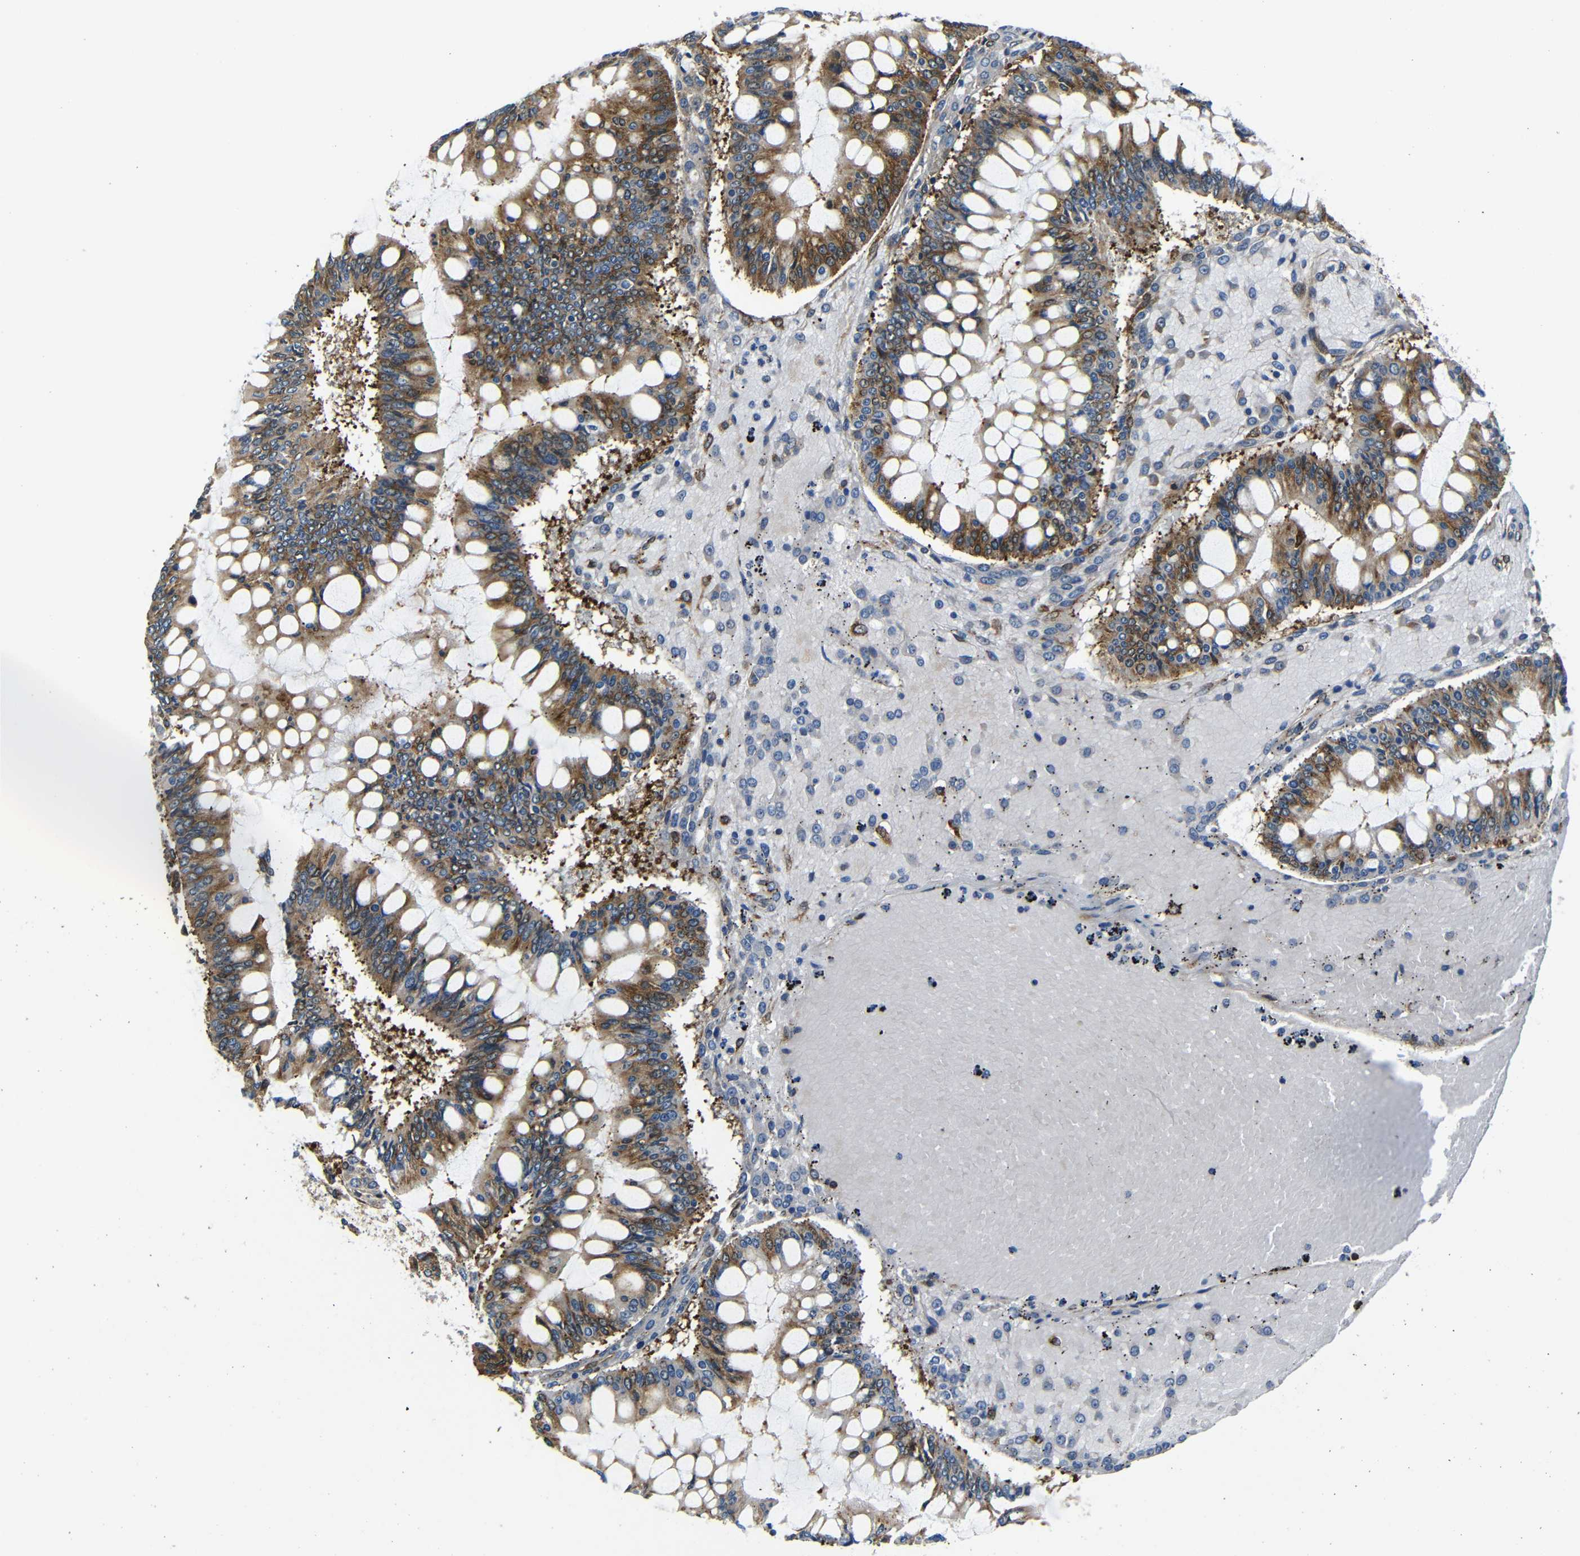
{"staining": {"intensity": "moderate", "quantity": ">75%", "location": "cytoplasmic/membranous"}, "tissue": "ovarian cancer", "cell_type": "Tumor cells", "image_type": "cancer", "snomed": [{"axis": "morphology", "description": "Cystadenocarcinoma, mucinous, NOS"}, {"axis": "topography", "description": "Ovary"}], "caption": "Immunohistochemical staining of ovarian mucinous cystadenocarcinoma displays moderate cytoplasmic/membranous protein staining in approximately >75% of tumor cells.", "gene": "ABCE1", "patient": {"sex": "female", "age": 73}}